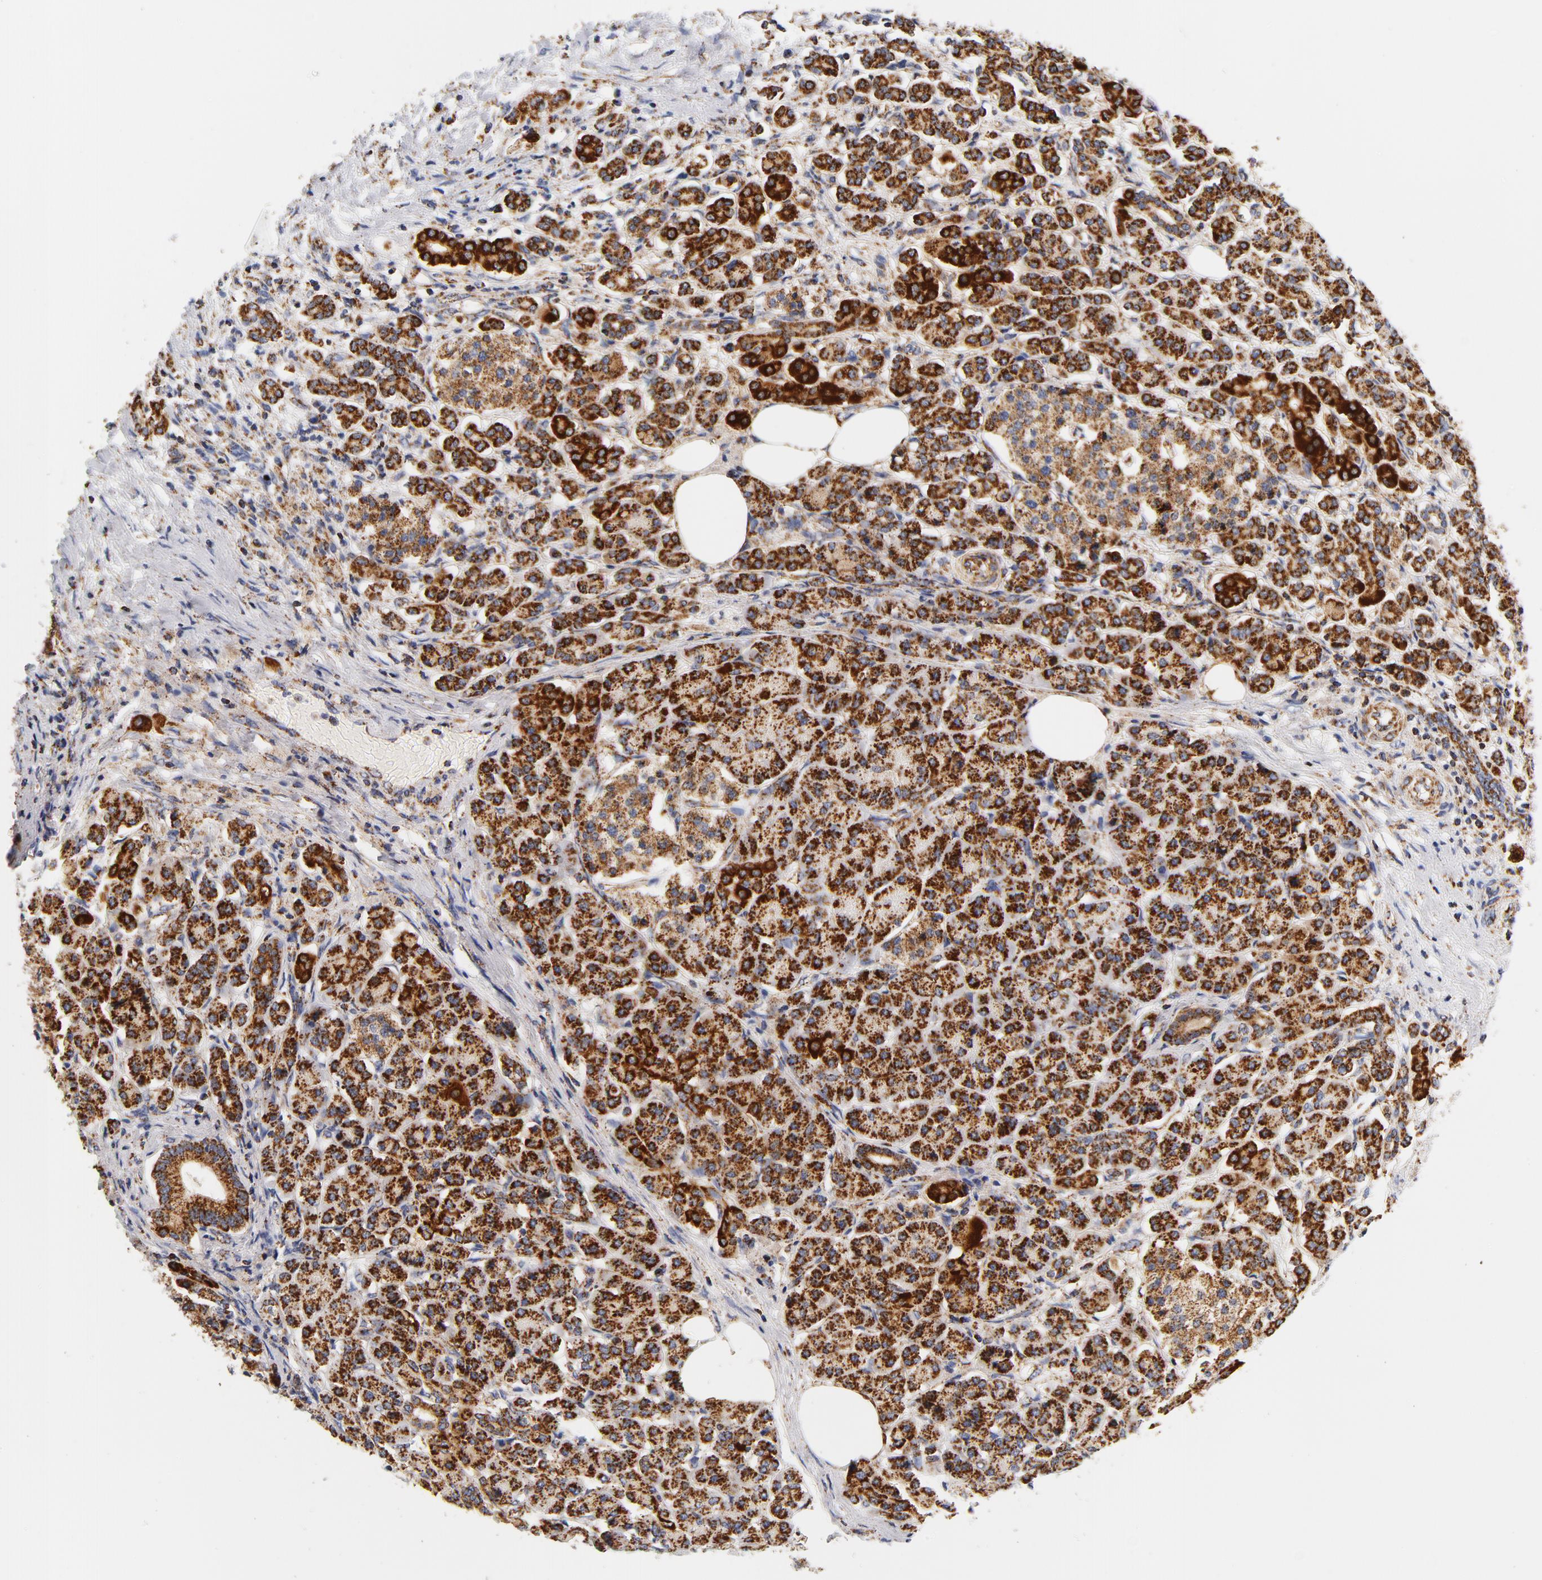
{"staining": {"intensity": "strong", "quantity": ">75%", "location": "cytoplasmic/membranous"}, "tissue": "pancreatic cancer", "cell_type": "Tumor cells", "image_type": "cancer", "snomed": [{"axis": "morphology", "description": "Adenocarcinoma, NOS"}, {"axis": "topography", "description": "Pancreas"}], "caption": "Immunohistochemical staining of human pancreatic adenocarcinoma exhibits high levels of strong cytoplasmic/membranous expression in about >75% of tumor cells. (DAB IHC with brightfield microscopy, high magnification).", "gene": "ECHS1", "patient": {"sex": "male", "age": 62}}